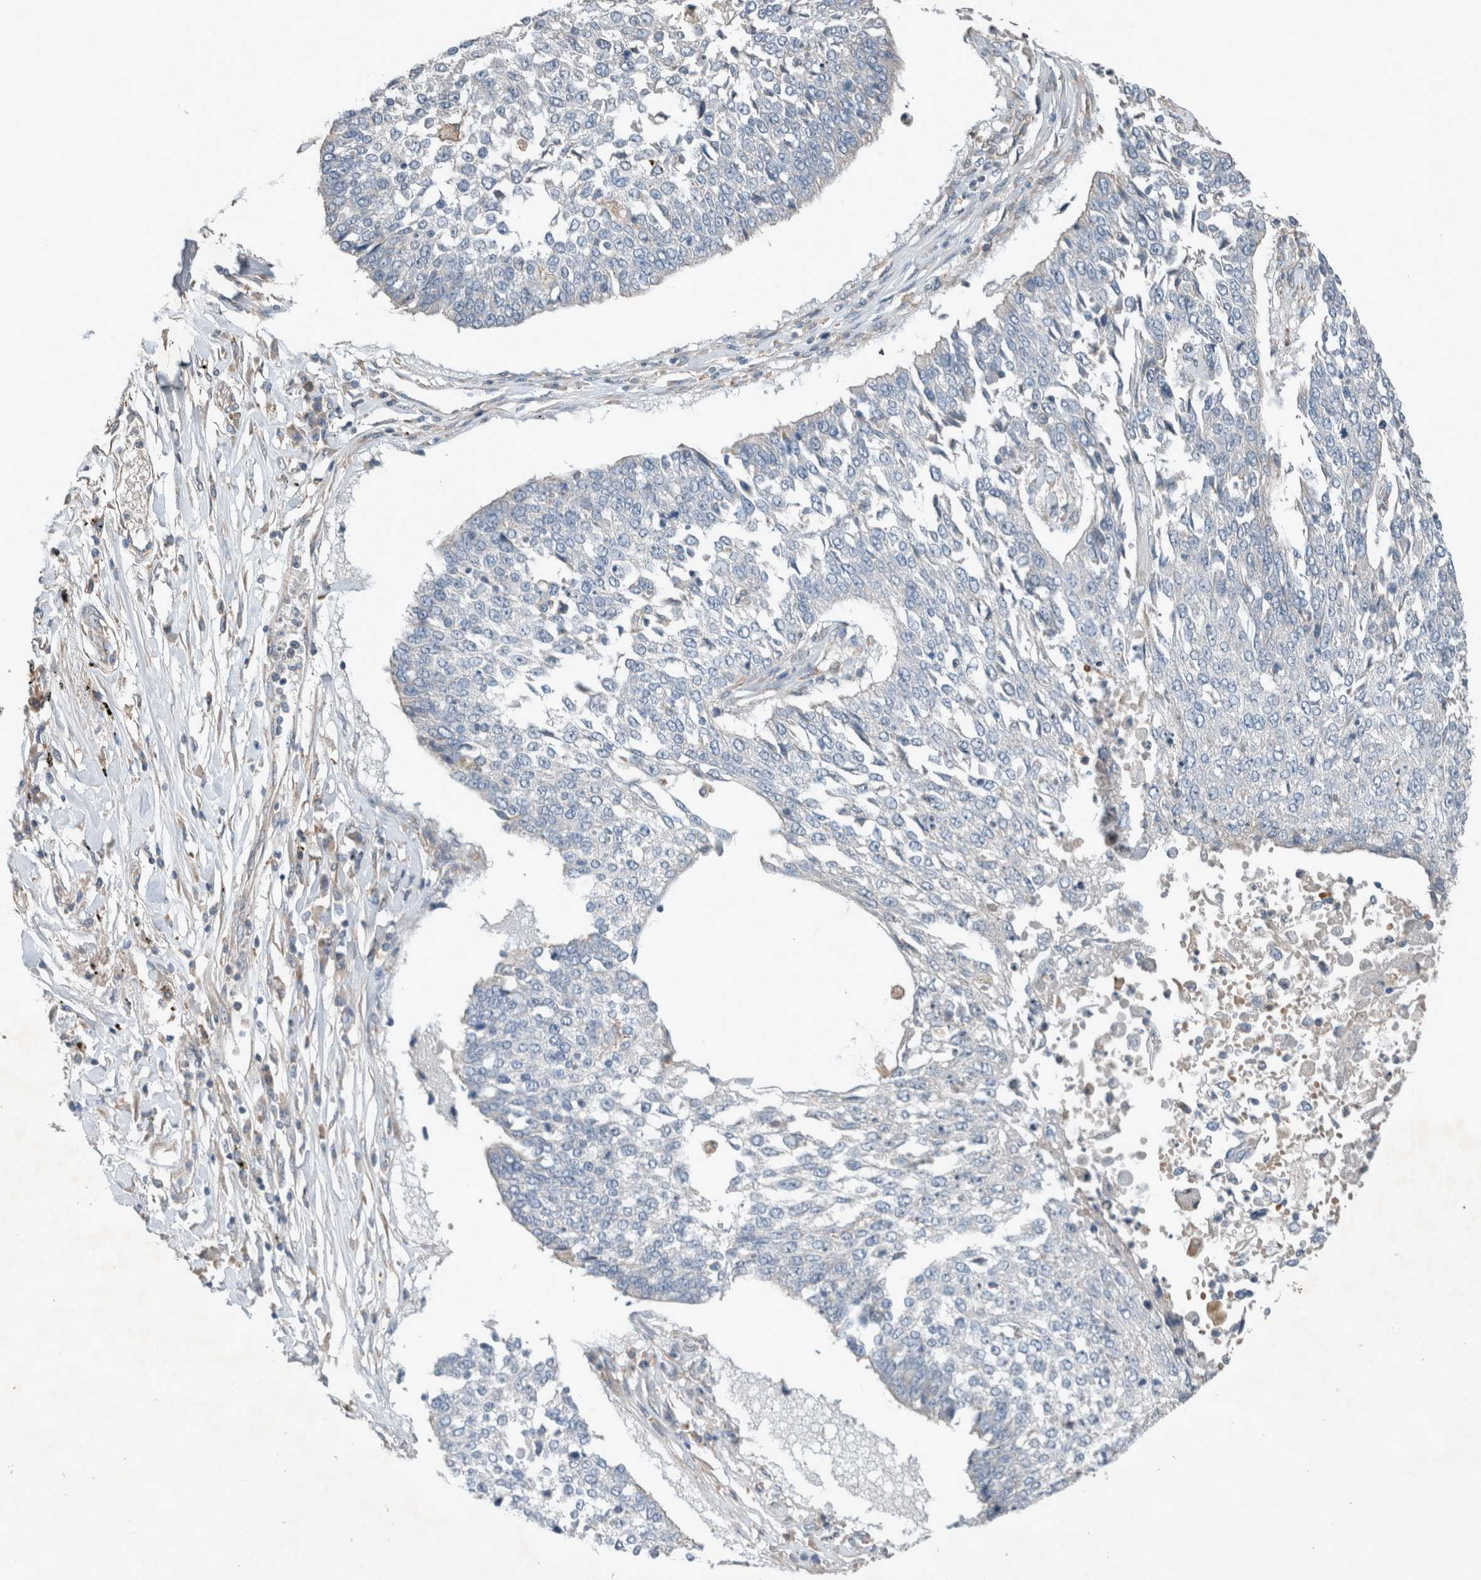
{"staining": {"intensity": "negative", "quantity": "none", "location": "none"}, "tissue": "lung cancer", "cell_type": "Tumor cells", "image_type": "cancer", "snomed": [{"axis": "morphology", "description": "Normal tissue, NOS"}, {"axis": "morphology", "description": "Squamous cell carcinoma, NOS"}, {"axis": "topography", "description": "Cartilage tissue"}, {"axis": "topography", "description": "Bronchus"}, {"axis": "topography", "description": "Lung"}, {"axis": "topography", "description": "Peripheral nerve tissue"}], "caption": "Immunohistochemical staining of lung cancer (squamous cell carcinoma) shows no significant expression in tumor cells.", "gene": "JADE2", "patient": {"sex": "female", "age": 49}}